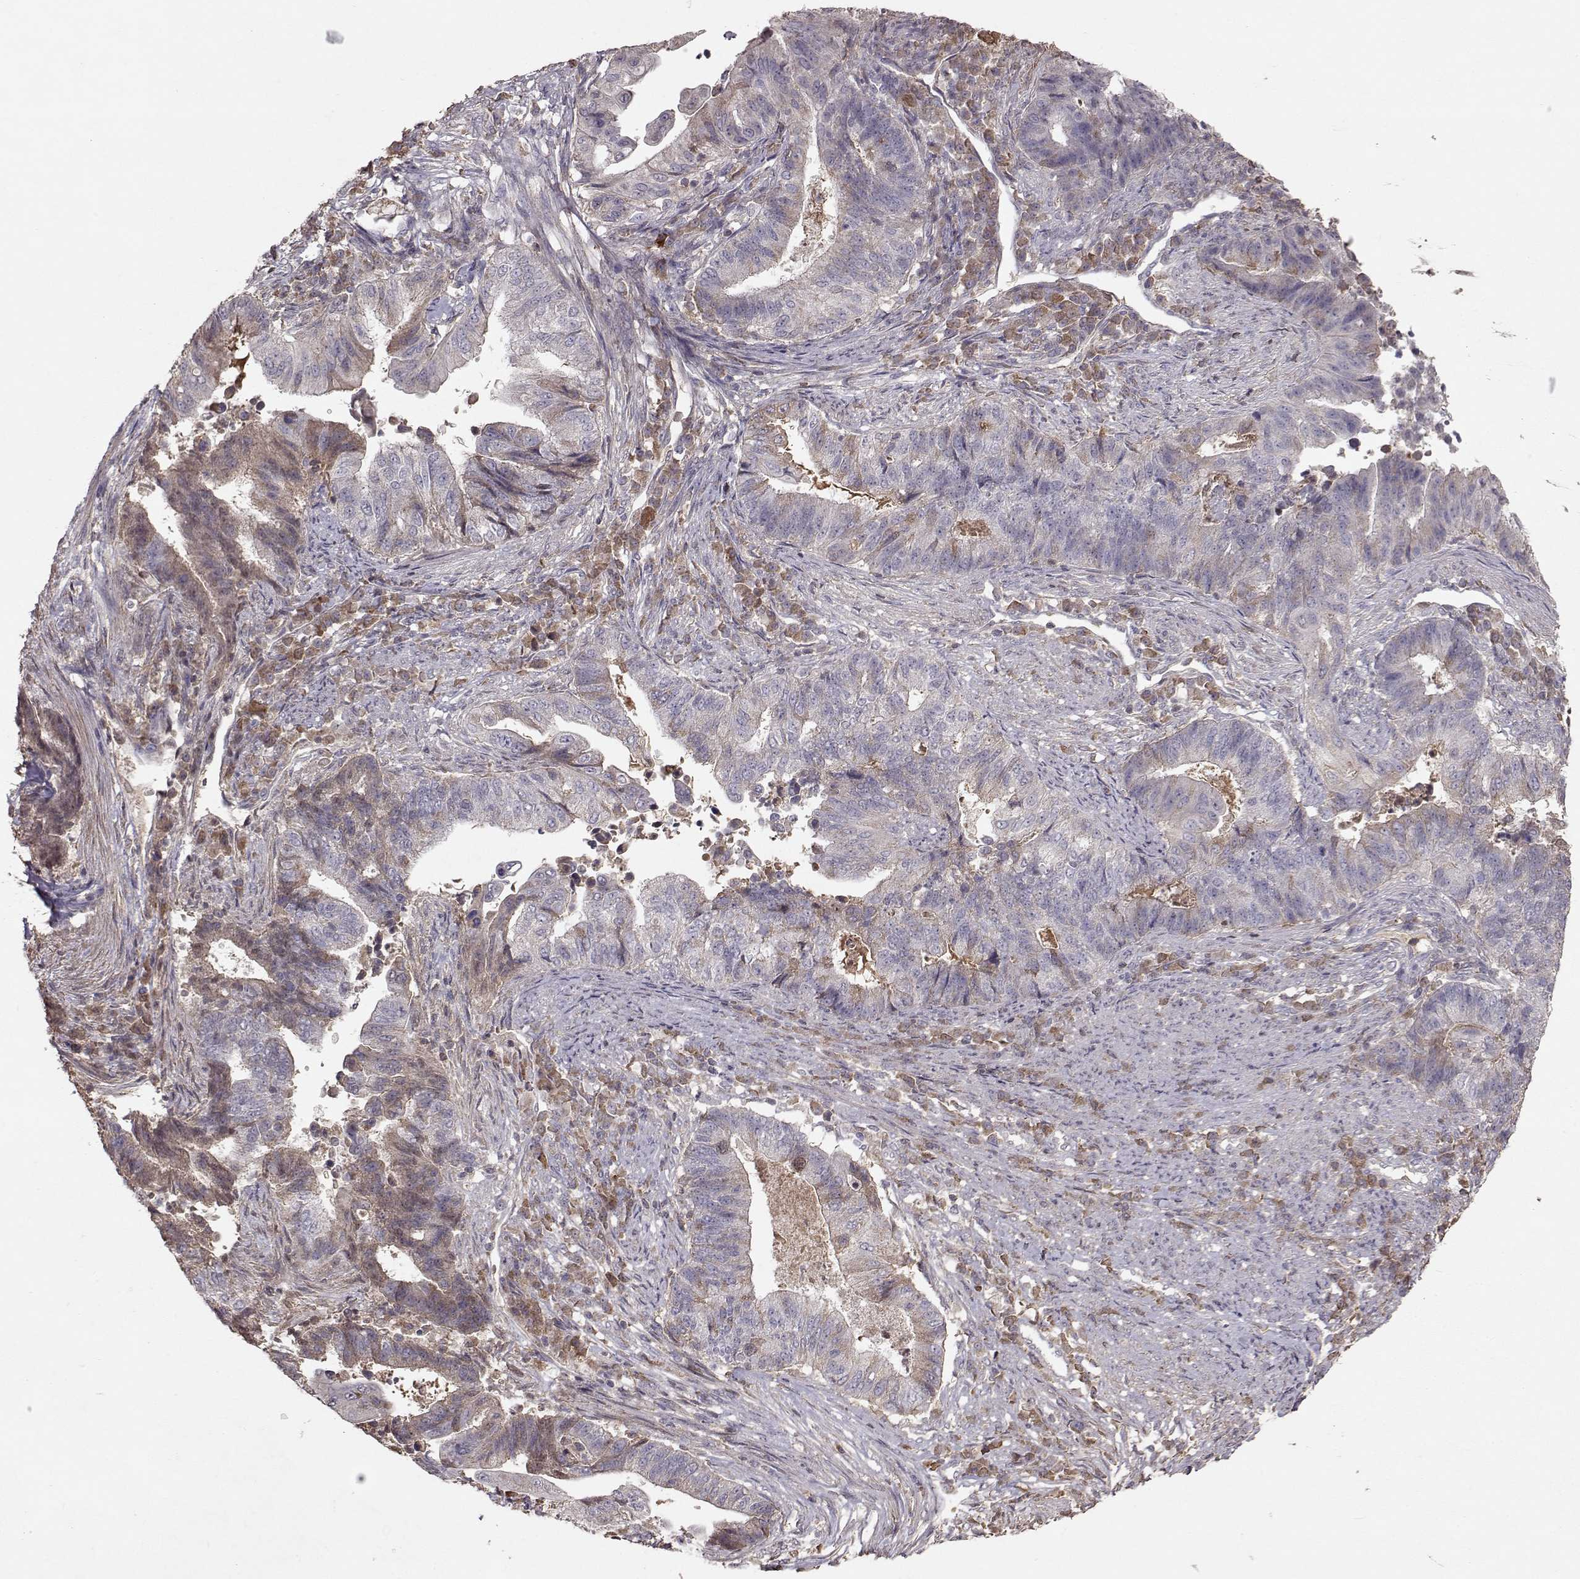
{"staining": {"intensity": "weak", "quantity": "<25%", "location": "cytoplasmic/membranous"}, "tissue": "endometrial cancer", "cell_type": "Tumor cells", "image_type": "cancer", "snomed": [{"axis": "morphology", "description": "Adenocarcinoma, NOS"}, {"axis": "topography", "description": "Uterus"}, {"axis": "topography", "description": "Endometrium"}], "caption": "High power microscopy histopathology image of an IHC photomicrograph of endometrial adenocarcinoma, revealing no significant staining in tumor cells.", "gene": "PMCH", "patient": {"sex": "female", "age": 54}}